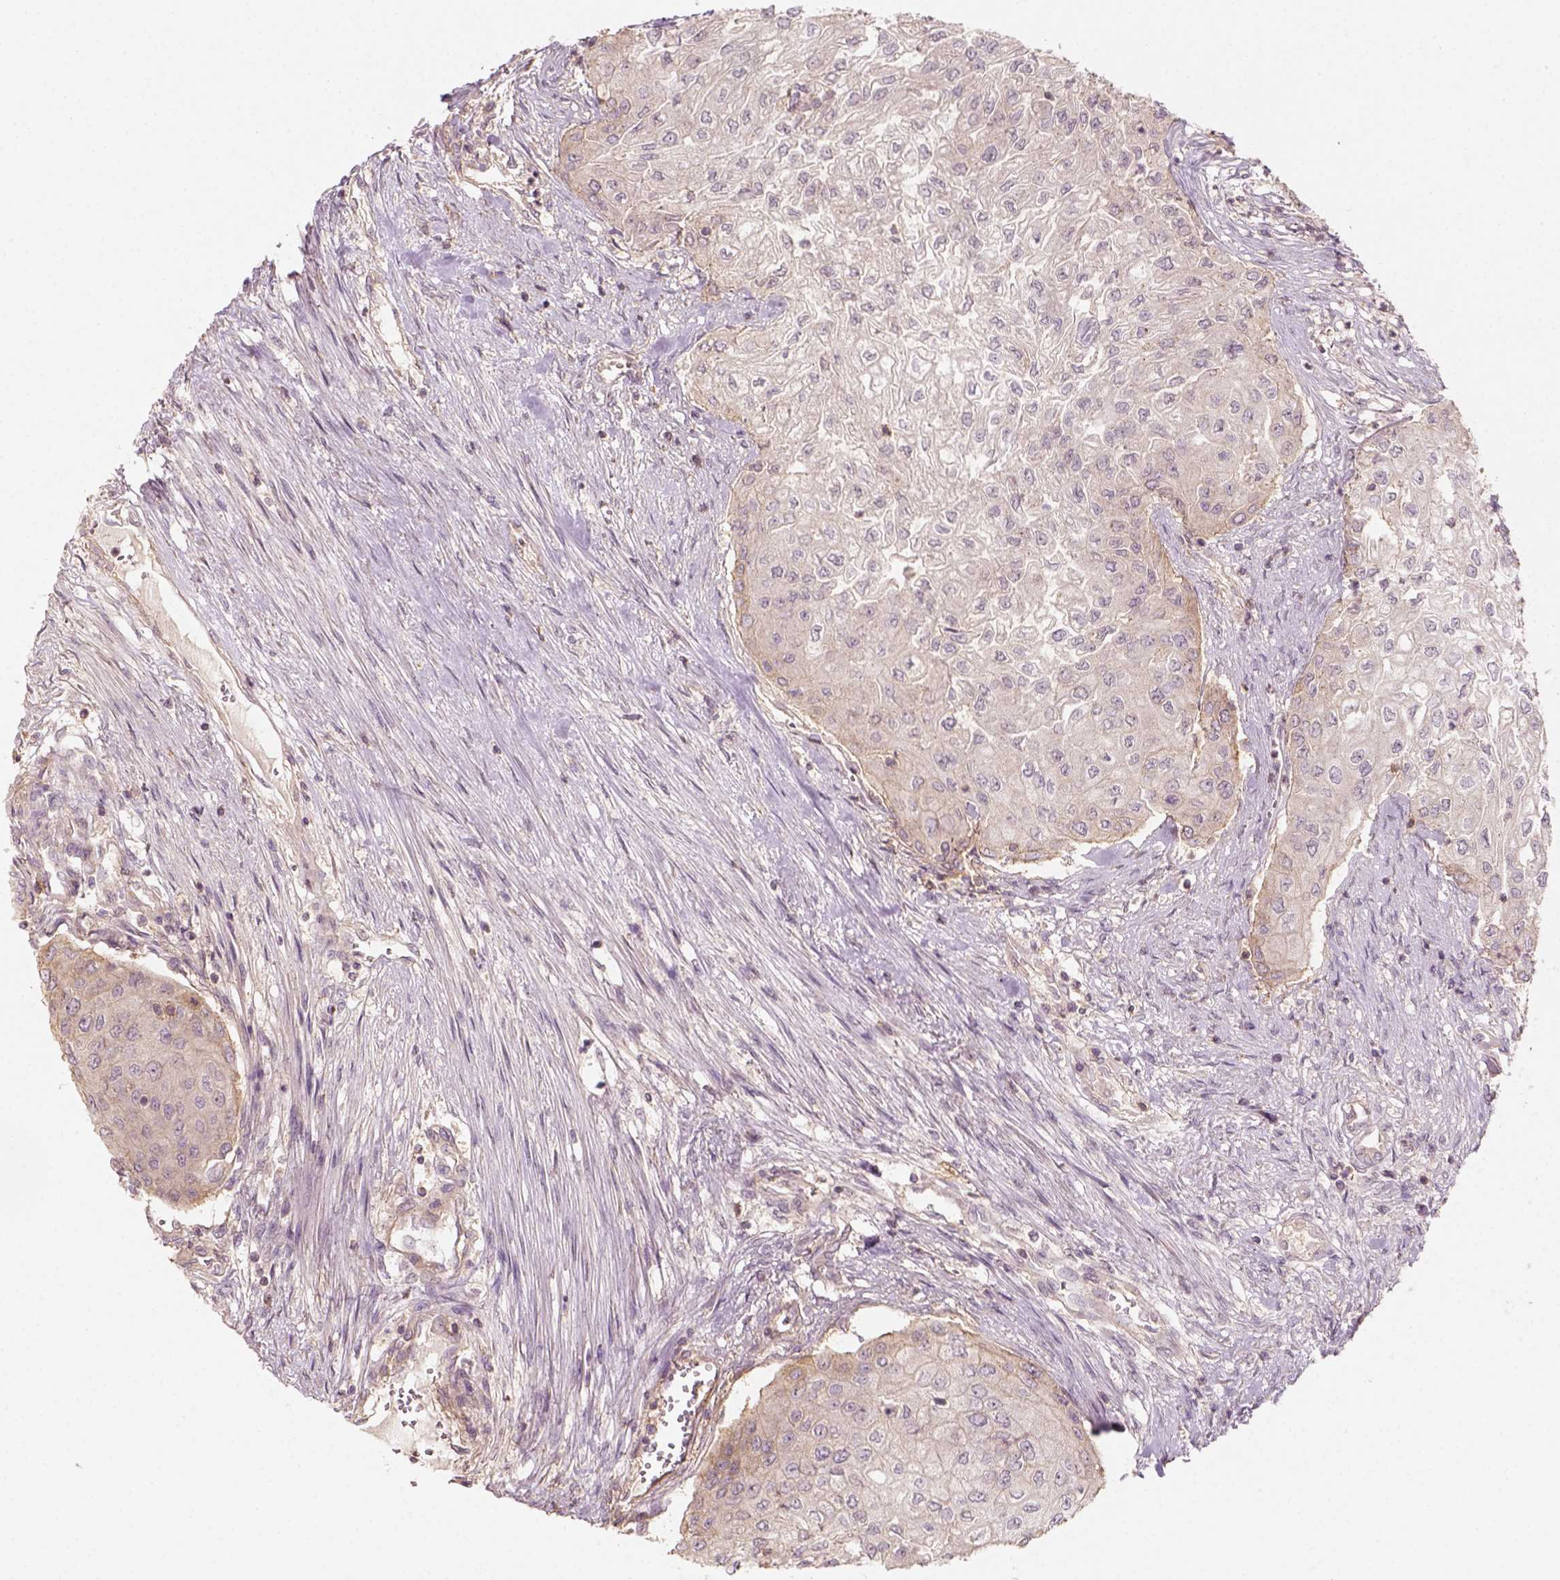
{"staining": {"intensity": "weak", "quantity": "<25%", "location": "cytoplasmic/membranous"}, "tissue": "urothelial cancer", "cell_type": "Tumor cells", "image_type": "cancer", "snomed": [{"axis": "morphology", "description": "Urothelial carcinoma, High grade"}, {"axis": "topography", "description": "Urinary bladder"}], "caption": "Immunohistochemical staining of human urothelial cancer shows no significant staining in tumor cells. The staining is performed using DAB (3,3'-diaminobenzidine) brown chromogen with nuclei counter-stained in using hematoxylin.", "gene": "AQP9", "patient": {"sex": "male", "age": 62}}